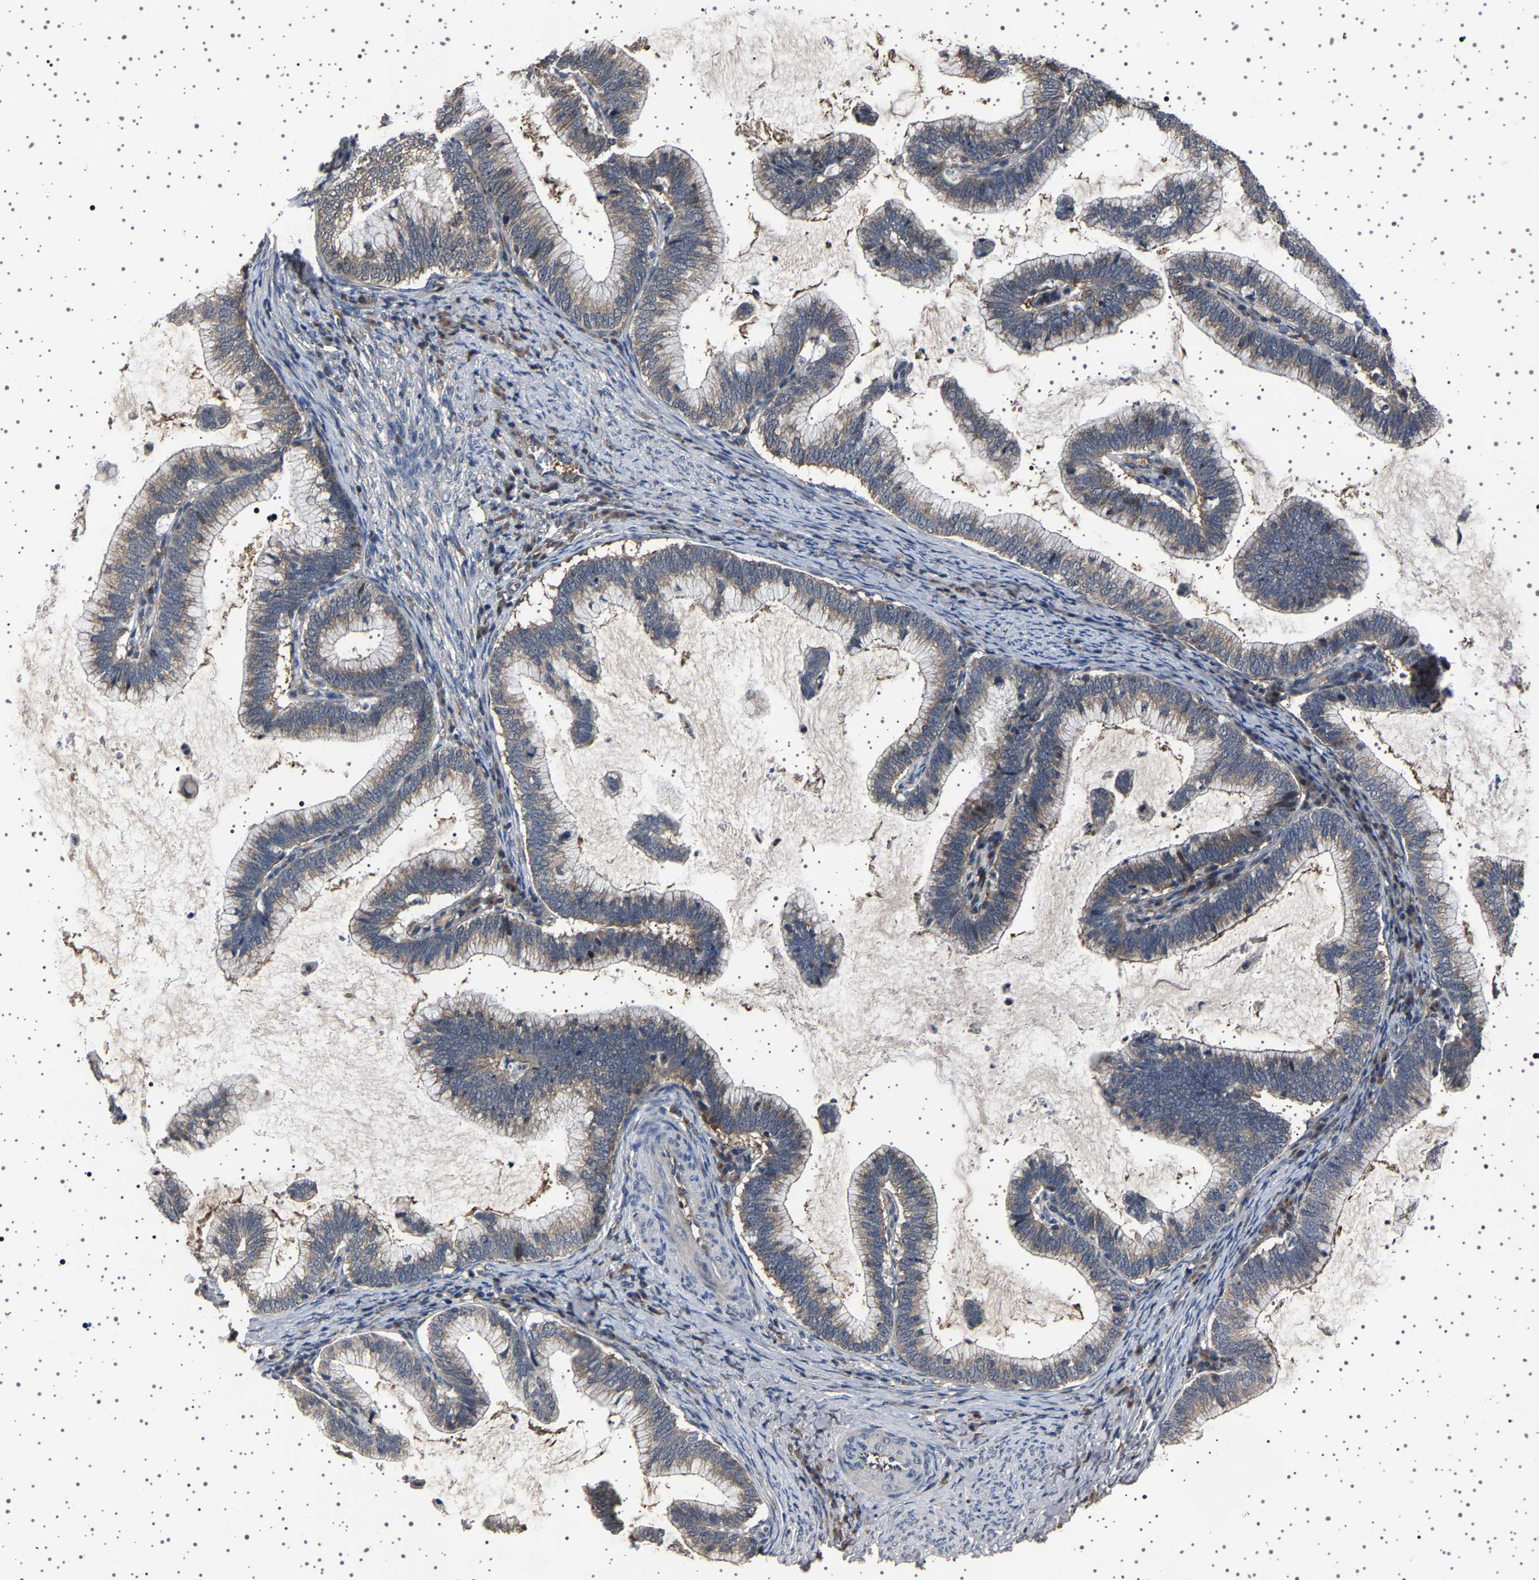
{"staining": {"intensity": "weak", "quantity": "25%-75%", "location": "cytoplasmic/membranous"}, "tissue": "cervical cancer", "cell_type": "Tumor cells", "image_type": "cancer", "snomed": [{"axis": "morphology", "description": "Adenocarcinoma, NOS"}, {"axis": "topography", "description": "Cervix"}], "caption": "High-power microscopy captured an IHC image of adenocarcinoma (cervical), revealing weak cytoplasmic/membranous staining in approximately 25%-75% of tumor cells.", "gene": "NCKAP1", "patient": {"sex": "female", "age": 36}}